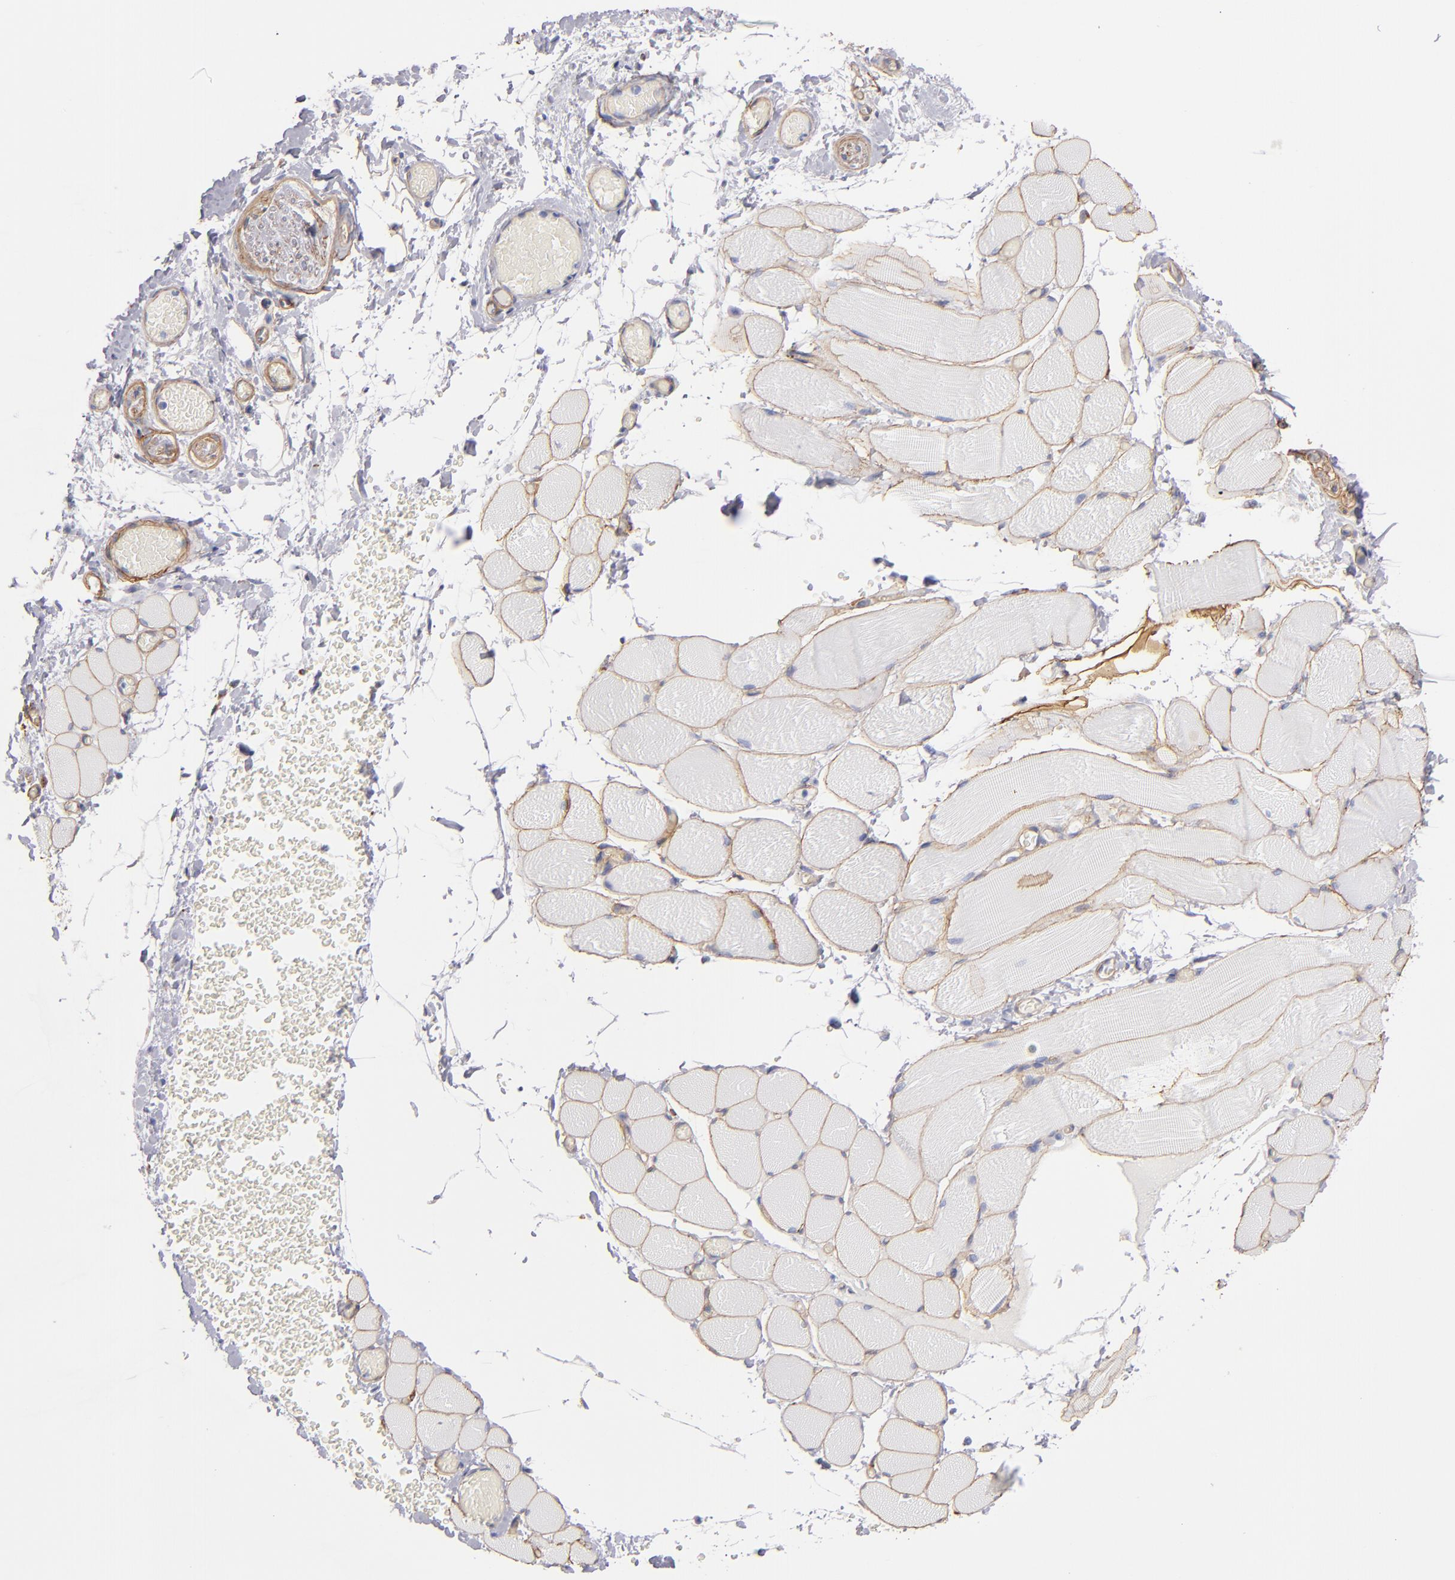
{"staining": {"intensity": "moderate", "quantity": ">75%", "location": "cytoplasmic/membranous"}, "tissue": "skeletal muscle", "cell_type": "Myocytes", "image_type": "normal", "snomed": [{"axis": "morphology", "description": "Normal tissue, NOS"}, {"axis": "topography", "description": "Skeletal muscle"}, {"axis": "topography", "description": "Soft tissue"}], "caption": "Myocytes demonstrate medium levels of moderate cytoplasmic/membranous staining in approximately >75% of cells in benign skeletal muscle.", "gene": "LAMC1", "patient": {"sex": "female", "age": 58}}